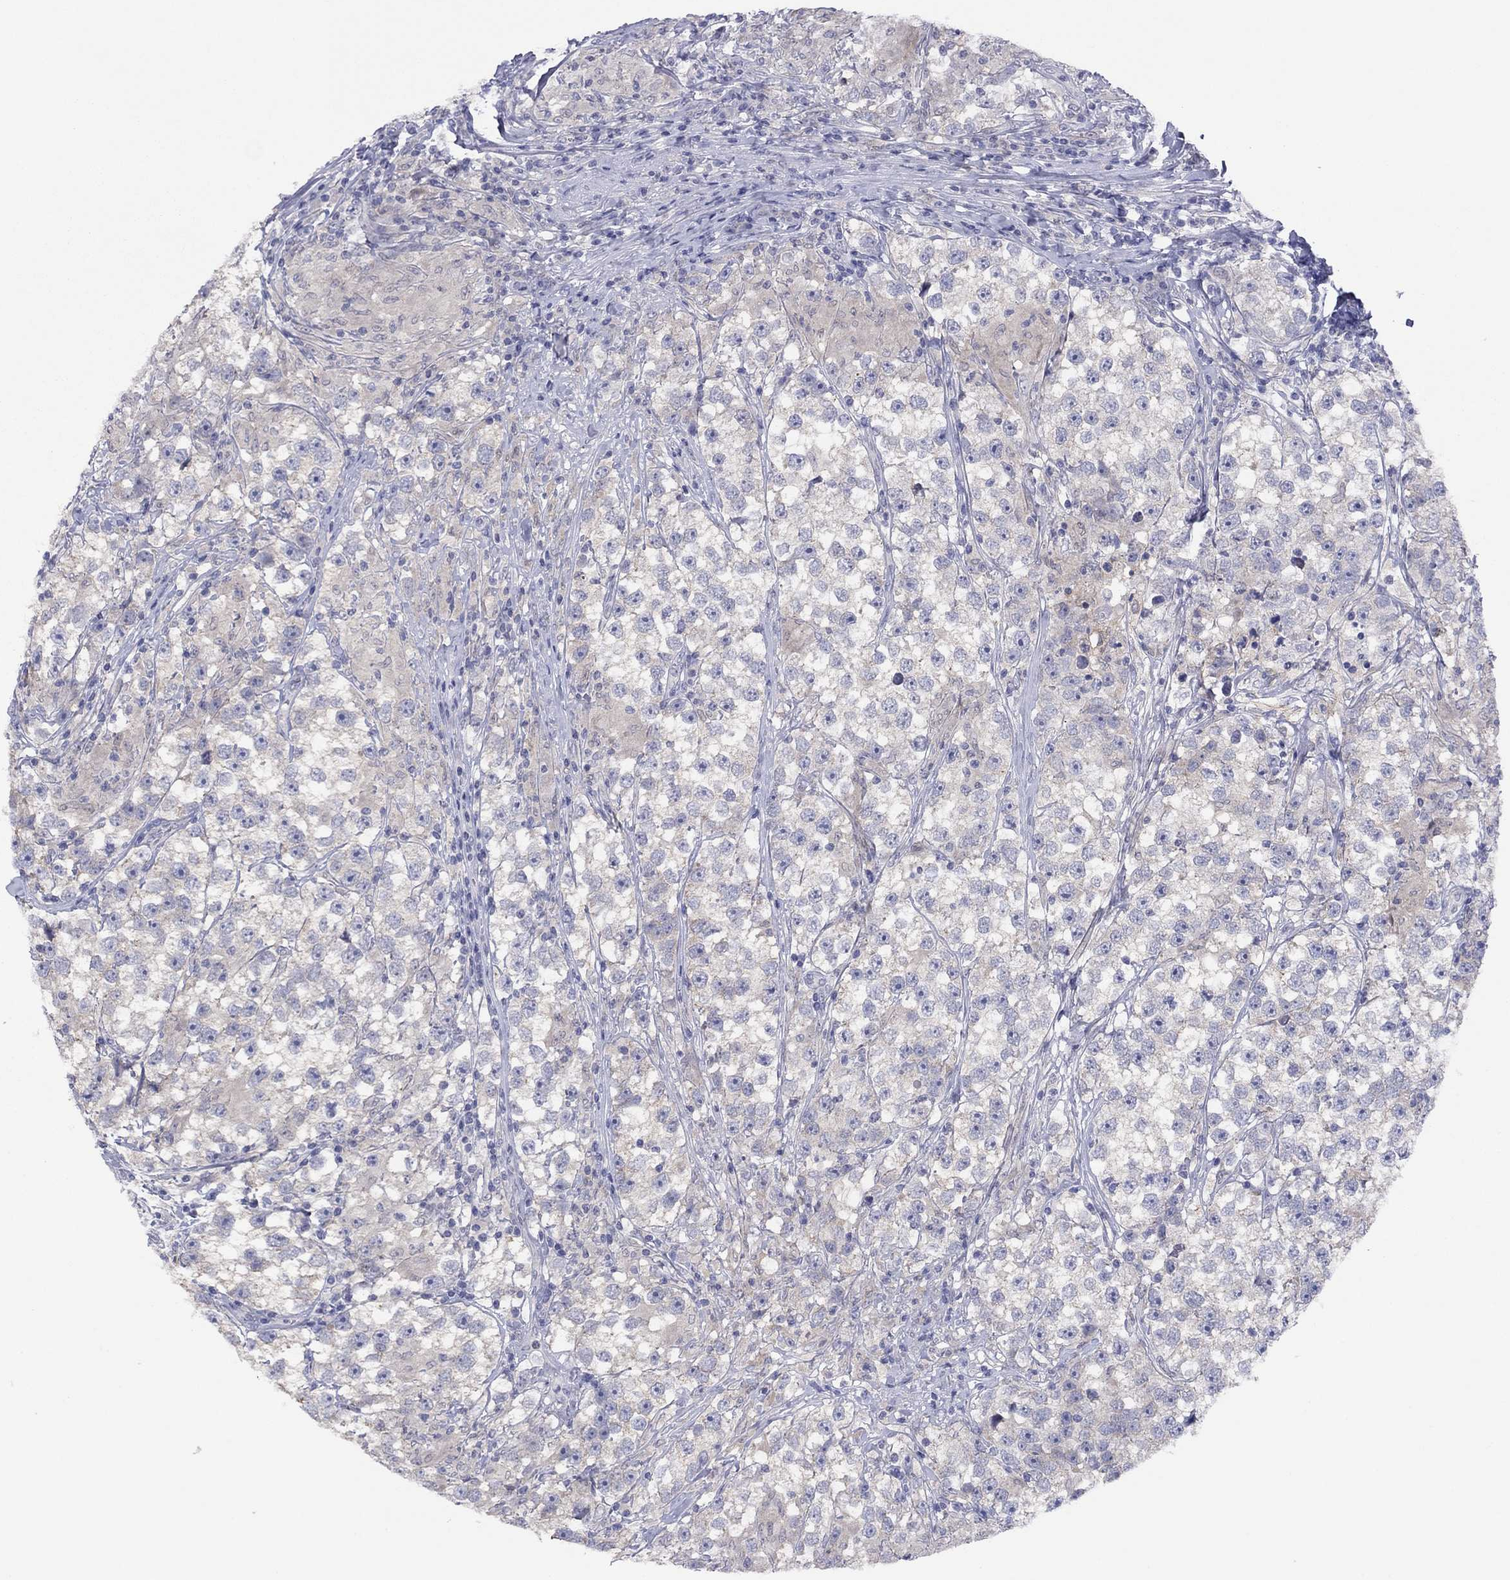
{"staining": {"intensity": "negative", "quantity": "none", "location": "none"}, "tissue": "testis cancer", "cell_type": "Tumor cells", "image_type": "cancer", "snomed": [{"axis": "morphology", "description": "Seminoma, NOS"}, {"axis": "topography", "description": "Testis"}], "caption": "High power microscopy histopathology image of an immunohistochemistry photomicrograph of testis cancer (seminoma), revealing no significant expression in tumor cells. The staining is performed using DAB brown chromogen with nuclei counter-stained in using hematoxylin.", "gene": "CYP2B6", "patient": {"sex": "male", "age": 46}}